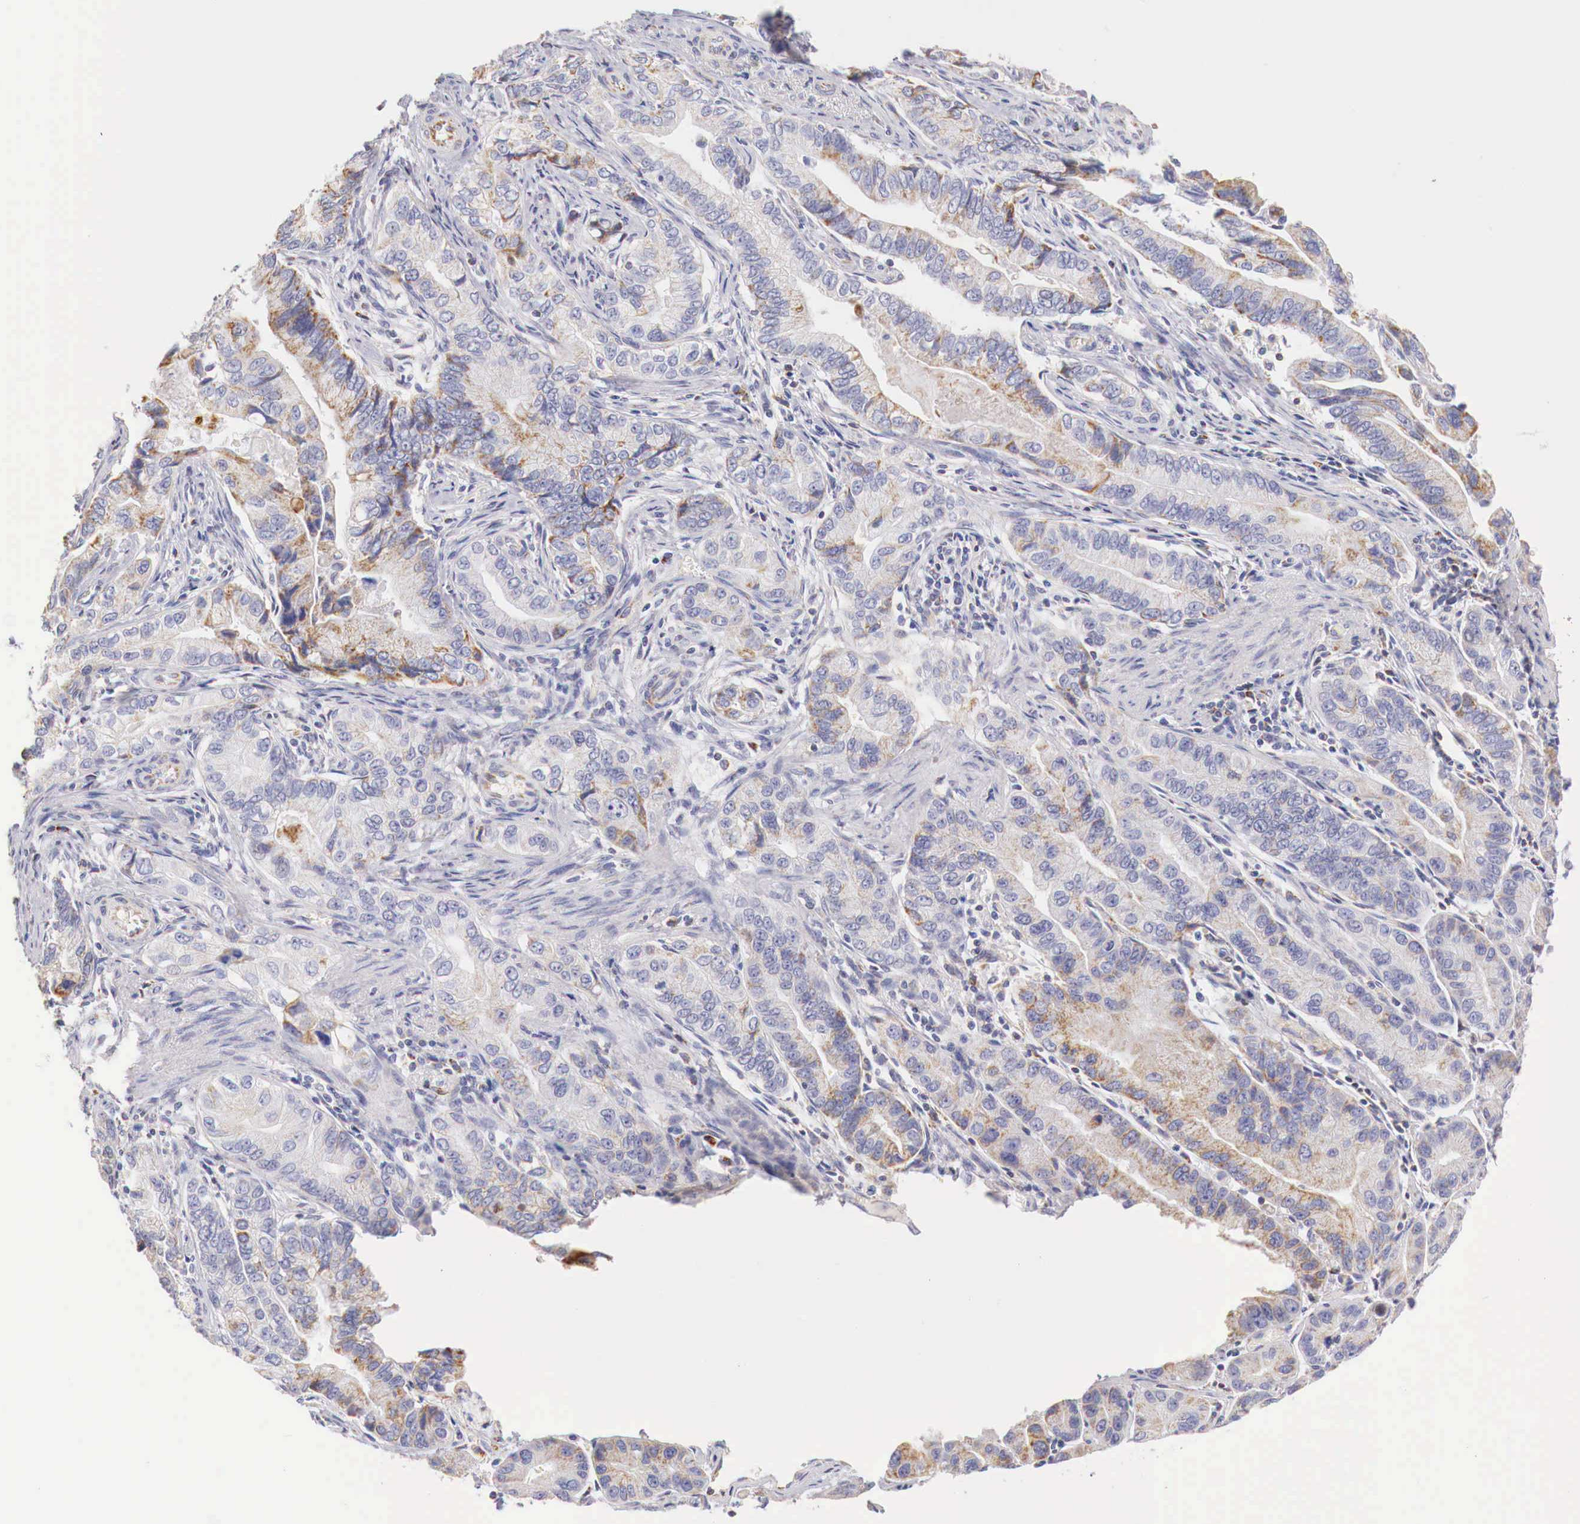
{"staining": {"intensity": "moderate", "quantity": "<25%", "location": "cytoplasmic/membranous"}, "tissue": "pancreatic cancer", "cell_type": "Tumor cells", "image_type": "cancer", "snomed": [{"axis": "morphology", "description": "Adenocarcinoma, NOS"}, {"axis": "topography", "description": "Pancreas"}, {"axis": "topography", "description": "Stomach, upper"}], "caption": "Pancreatic cancer (adenocarcinoma) tissue demonstrates moderate cytoplasmic/membranous positivity in about <25% of tumor cells", "gene": "IDH3G", "patient": {"sex": "male", "age": 77}}